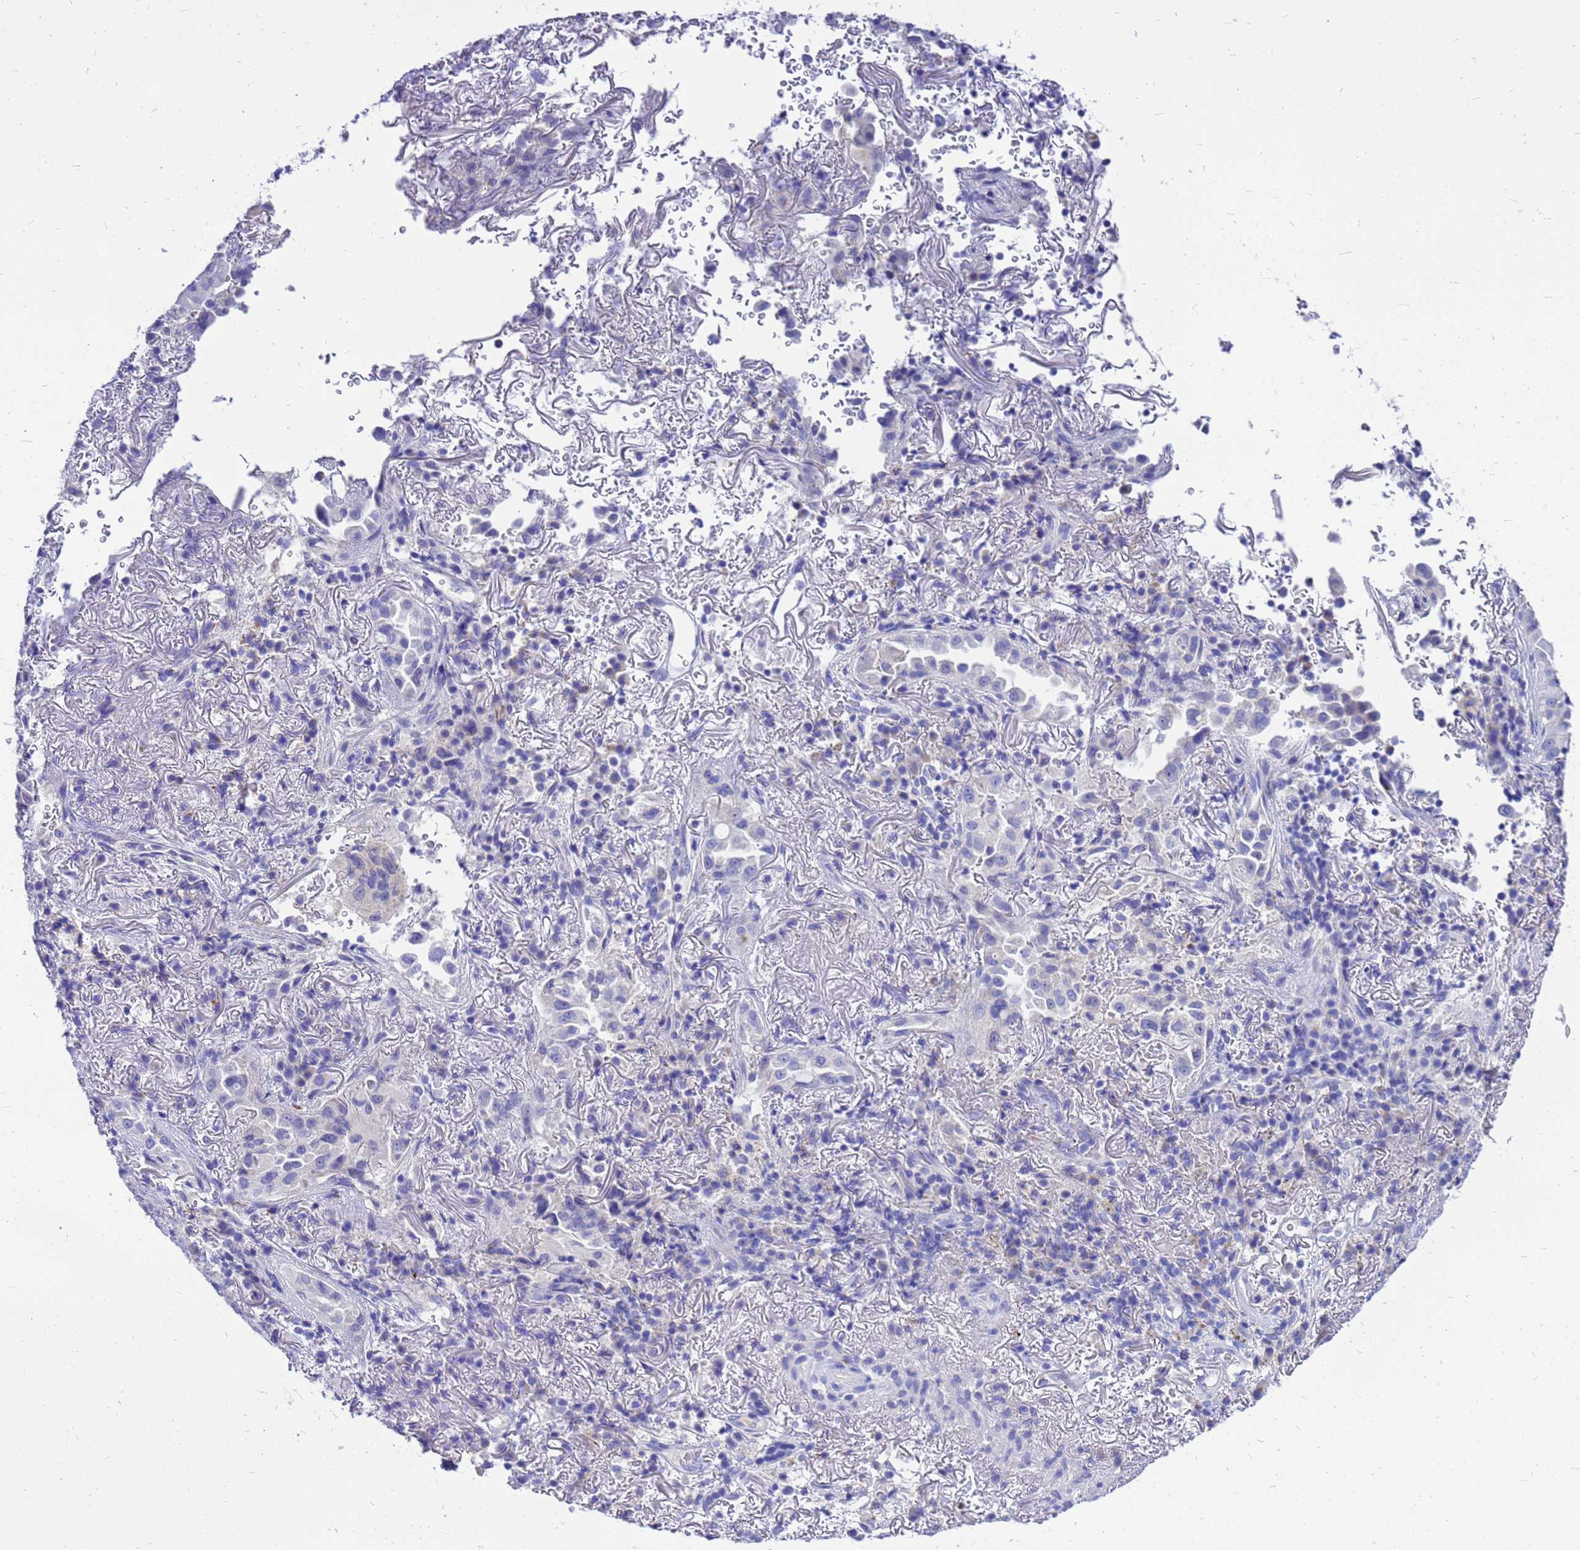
{"staining": {"intensity": "negative", "quantity": "none", "location": "none"}, "tissue": "lung cancer", "cell_type": "Tumor cells", "image_type": "cancer", "snomed": [{"axis": "morphology", "description": "Adenocarcinoma, NOS"}, {"axis": "topography", "description": "Lung"}], "caption": "Immunohistochemical staining of lung cancer (adenocarcinoma) shows no significant positivity in tumor cells. The staining was performed using DAB (3,3'-diaminobenzidine) to visualize the protein expression in brown, while the nuclei were stained in blue with hematoxylin (Magnification: 20x).", "gene": "OR52E2", "patient": {"sex": "female", "age": 69}}